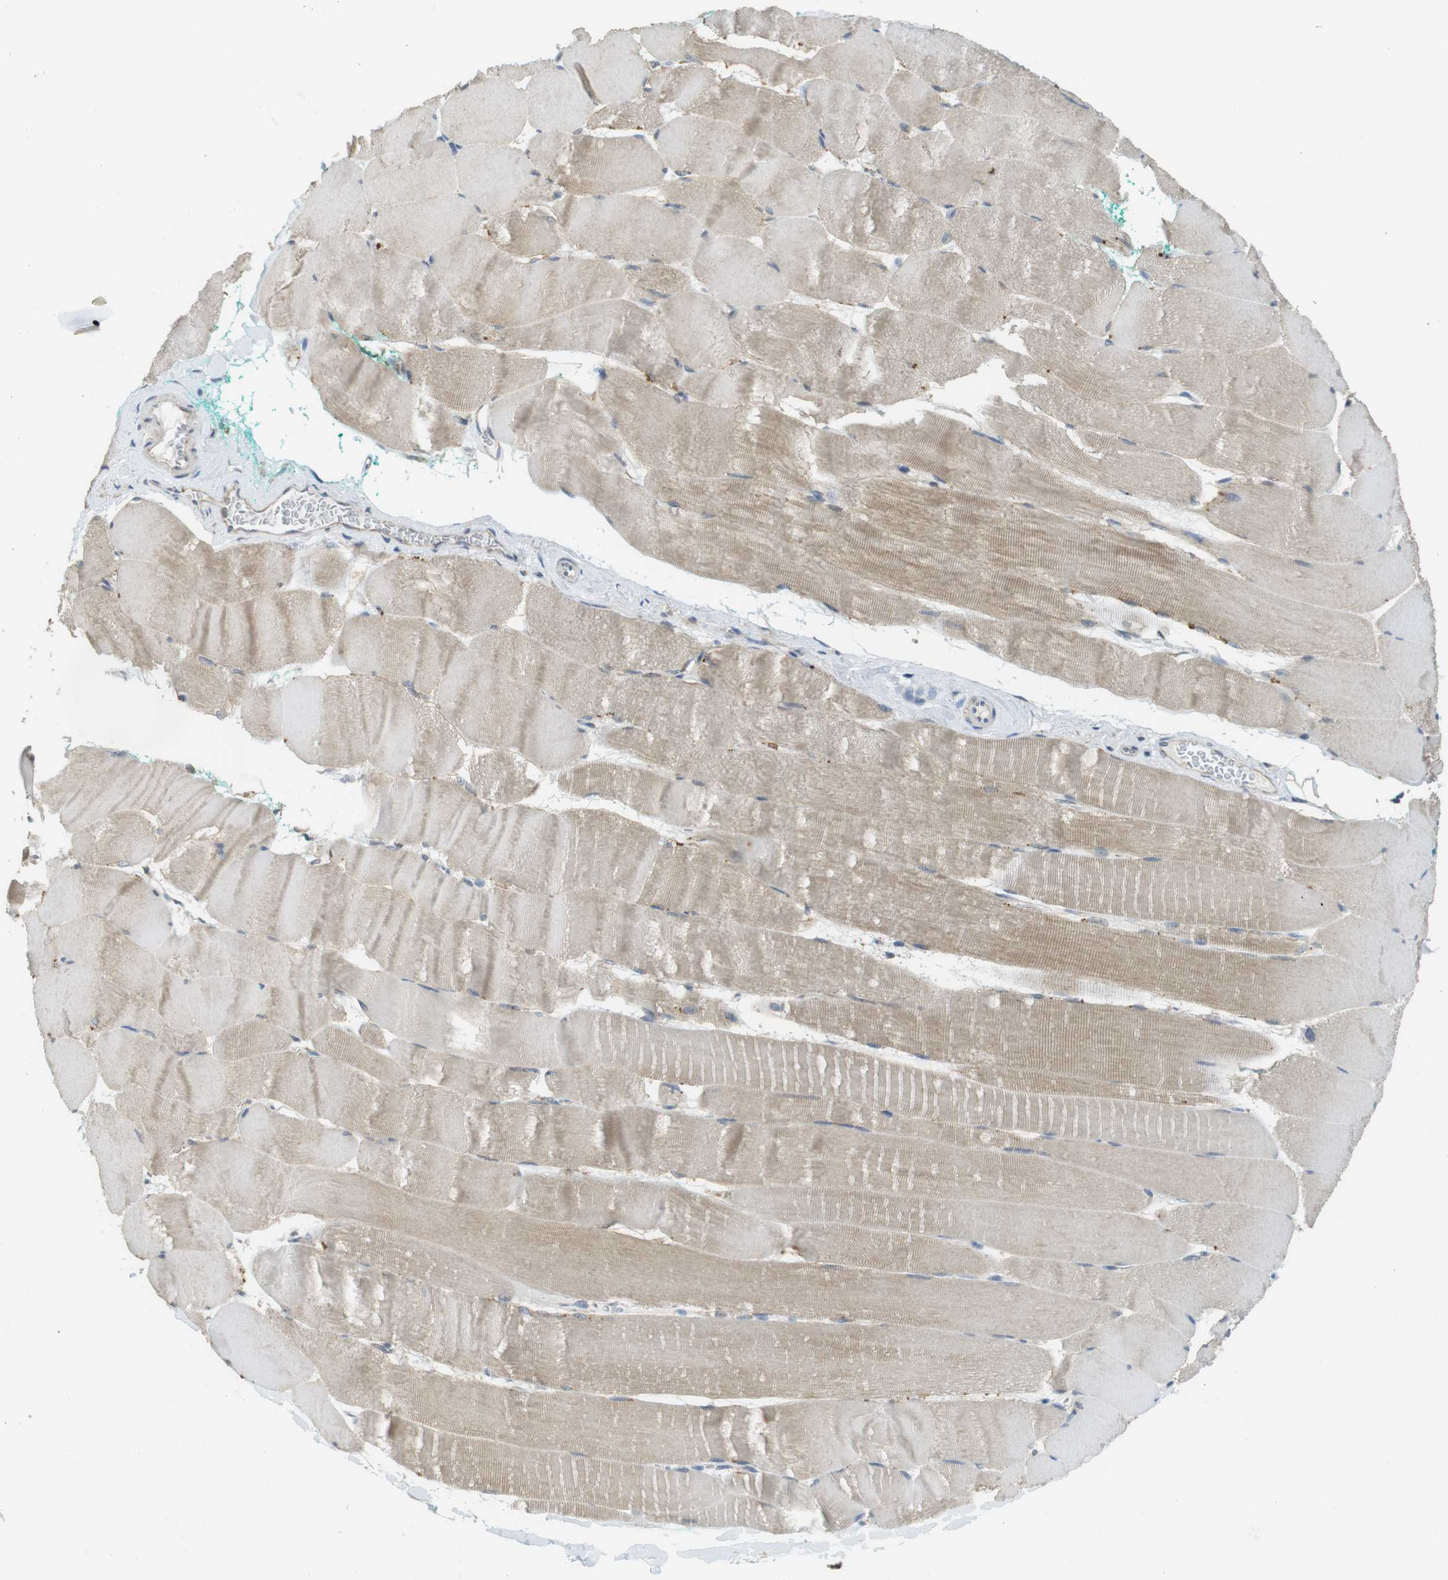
{"staining": {"intensity": "weak", "quantity": "25%-75%", "location": "cytoplasmic/membranous"}, "tissue": "skeletal muscle", "cell_type": "Myocytes", "image_type": "normal", "snomed": [{"axis": "morphology", "description": "Normal tissue, NOS"}, {"axis": "morphology", "description": "Squamous cell carcinoma, NOS"}, {"axis": "topography", "description": "Skeletal muscle"}], "caption": "Skeletal muscle stained for a protein shows weak cytoplasmic/membranous positivity in myocytes. (brown staining indicates protein expression, while blue staining denotes nuclei).", "gene": "BRI3BP", "patient": {"sex": "male", "age": 51}}